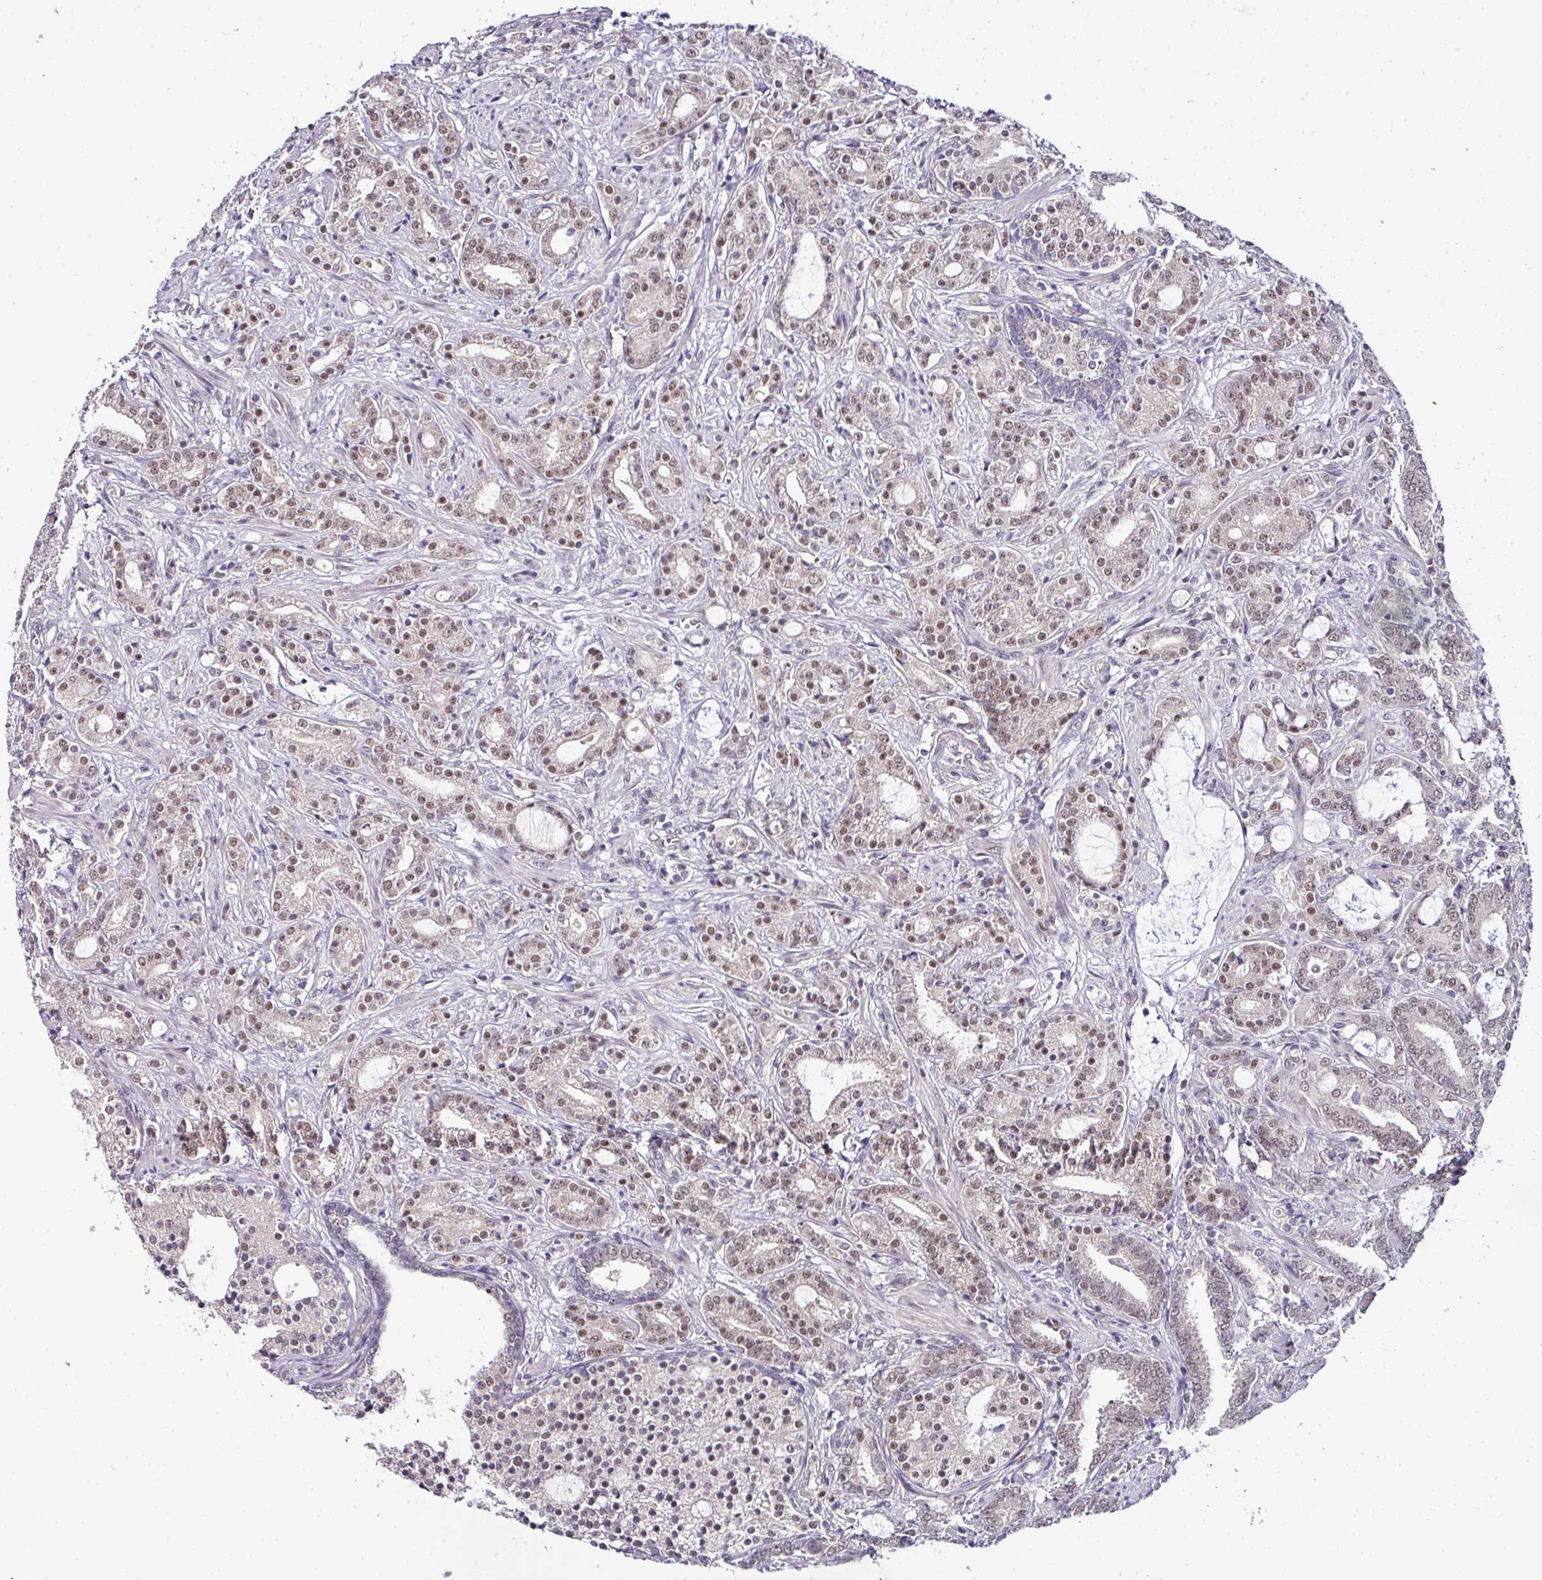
{"staining": {"intensity": "moderate", "quantity": "25%-75%", "location": "nuclear"}, "tissue": "prostate cancer", "cell_type": "Tumor cells", "image_type": "cancer", "snomed": [{"axis": "morphology", "description": "Adenocarcinoma, High grade"}, {"axis": "topography", "description": "Prostate and seminal vesicle, NOS"}], "caption": "Approximately 25%-75% of tumor cells in human prostate cancer (adenocarcinoma (high-grade)) show moderate nuclear protein staining as visualized by brown immunohistochemical staining.", "gene": "NAPSA", "patient": {"sex": "male", "age": 67}}